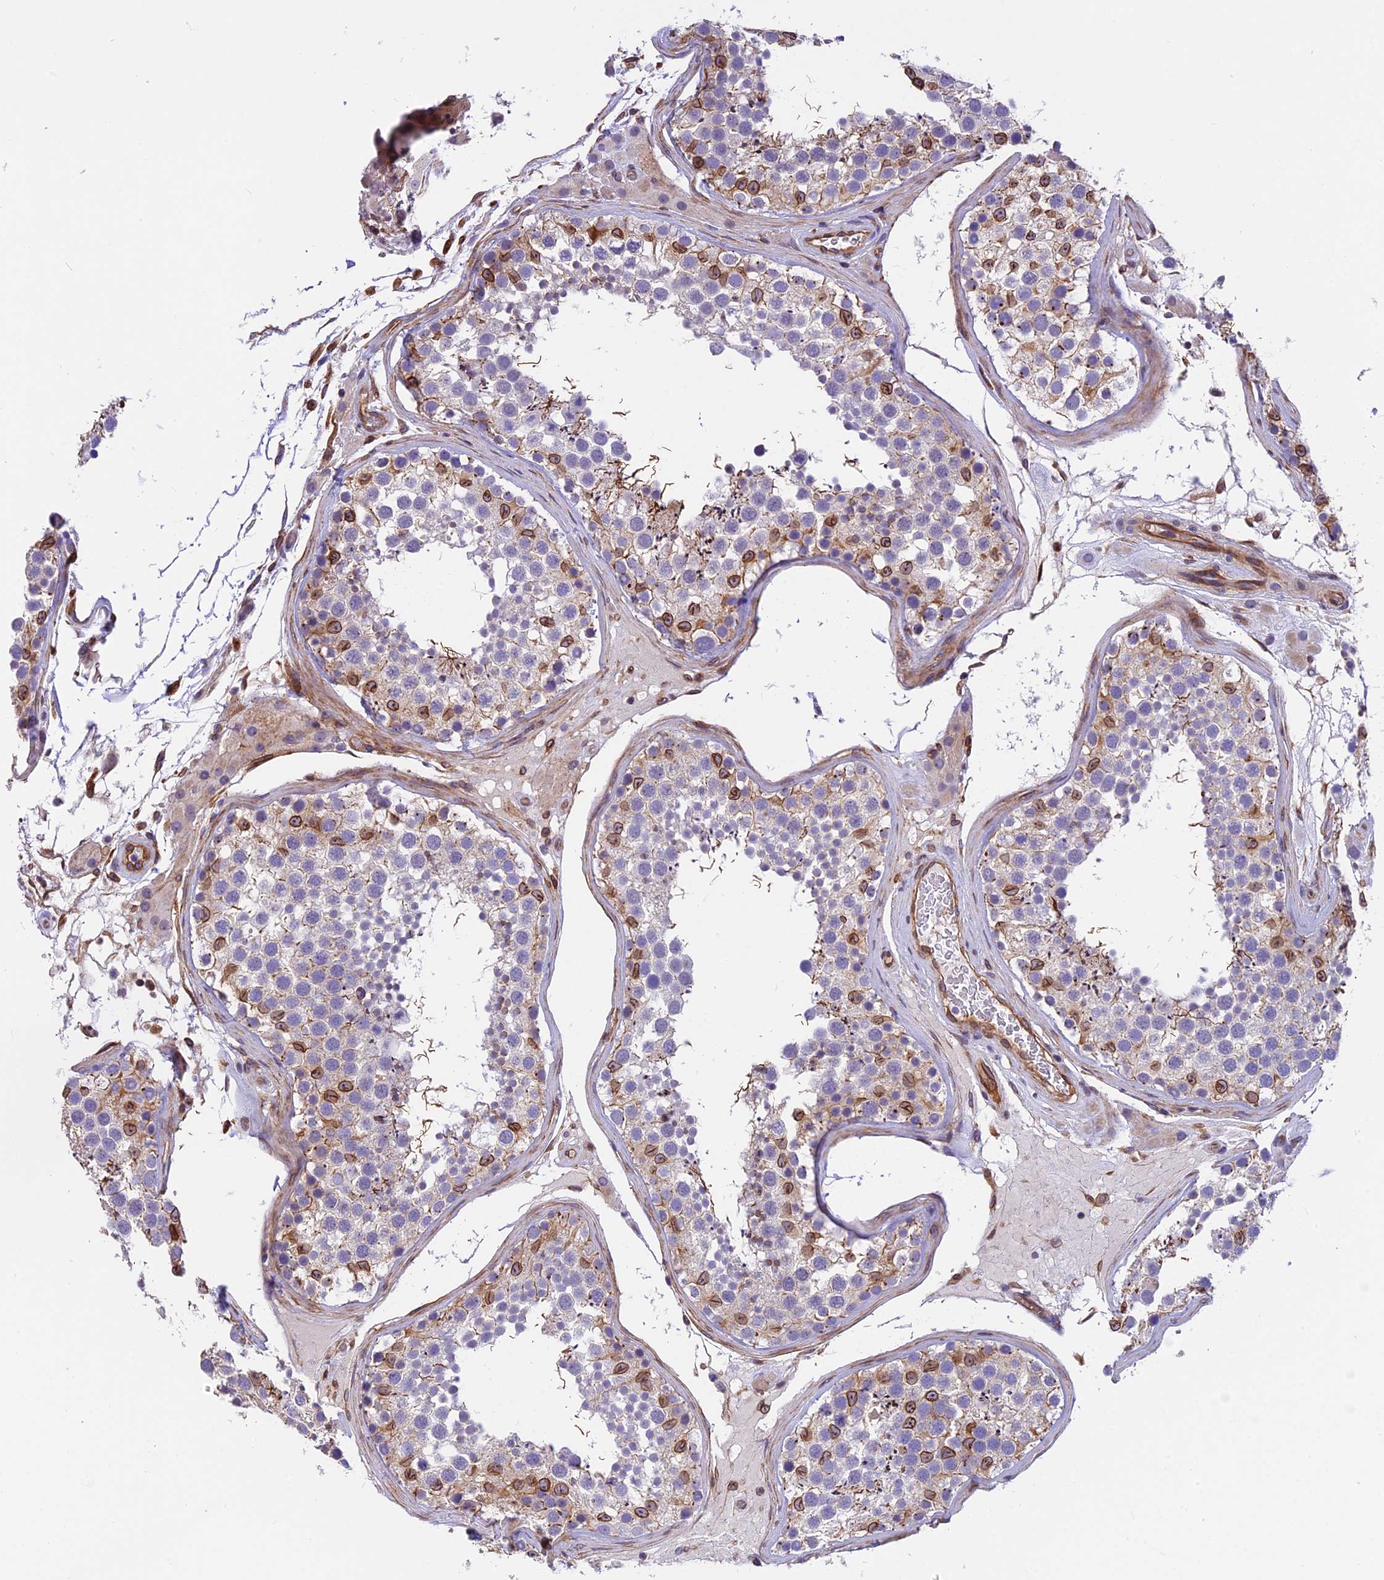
{"staining": {"intensity": "moderate", "quantity": "<25%", "location": "nuclear"}, "tissue": "testis", "cell_type": "Cells in seminiferous ducts", "image_type": "normal", "snomed": [{"axis": "morphology", "description": "Normal tissue, NOS"}, {"axis": "topography", "description": "Testis"}], "caption": "Immunohistochemistry of normal testis reveals low levels of moderate nuclear expression in about <25% of cells in seminiferous ducts. (Stains: DAB (3,3'-diaminobenzidine) in brown, nuclei in blue, Microscopy: brightfield microscopy at high magnification).", "gene": "MED20", "patient": {"sex": "male", "age": 46}}